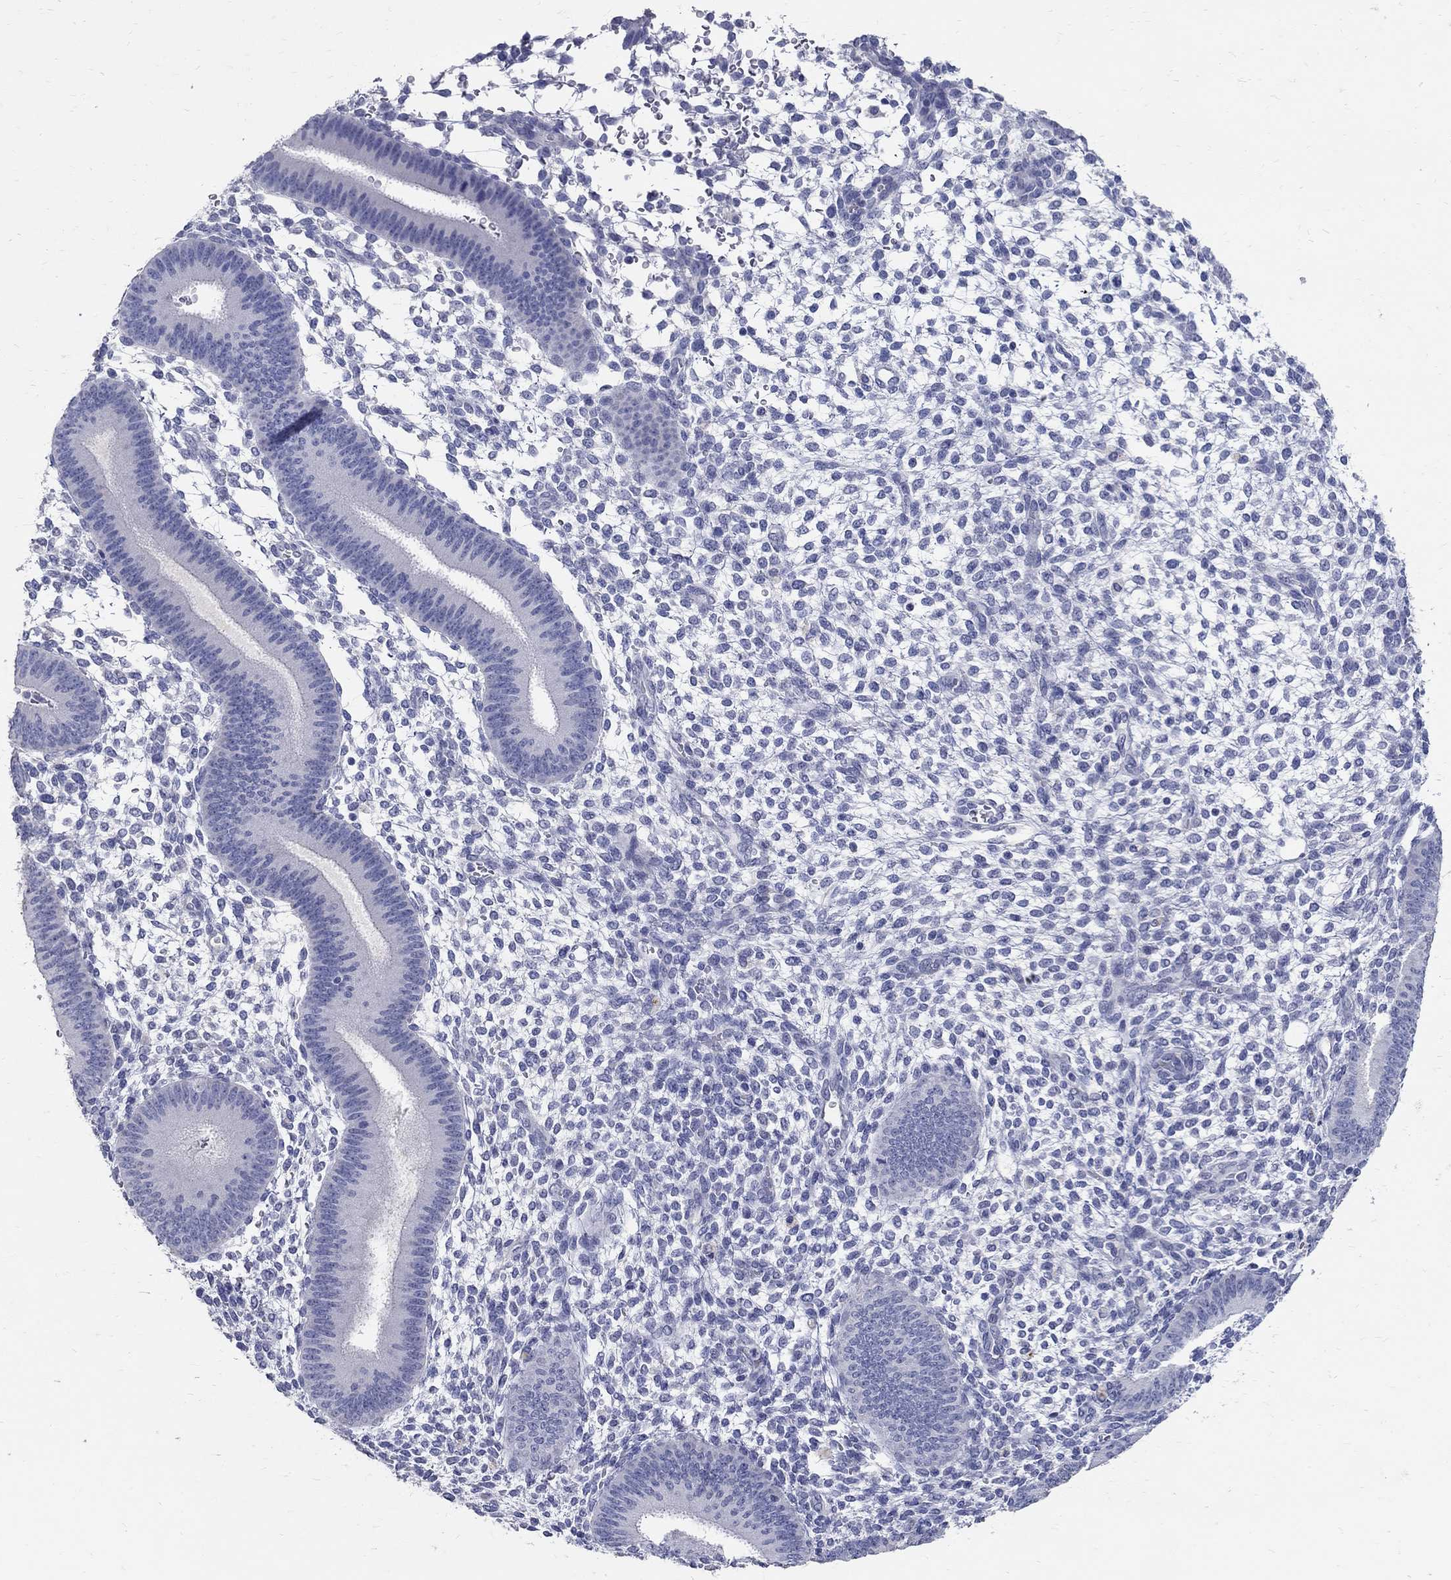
{"staining": {"intensity": "negative", "quantity": "none", "location": "none"}, "tissue": "endometrium", "cell_type": "Cells in endometrial stroma", "image_type": "normal", "snomed": [{"axis": "morphology", "description": "Normal tissue, NOS"}, {"axis": "topography", "description": "Endometrium"}], "caption": "Immunohistochemical staining of normal endometrium shows no significant positivity in cells in endometrial stroma. (Stains: DAB IHC with hematoxylin counter stain, Microscopy: brightfield microscopy at high magnification).", "gene": "SOX2", "patient": {"sex": "female", "age": 39}}